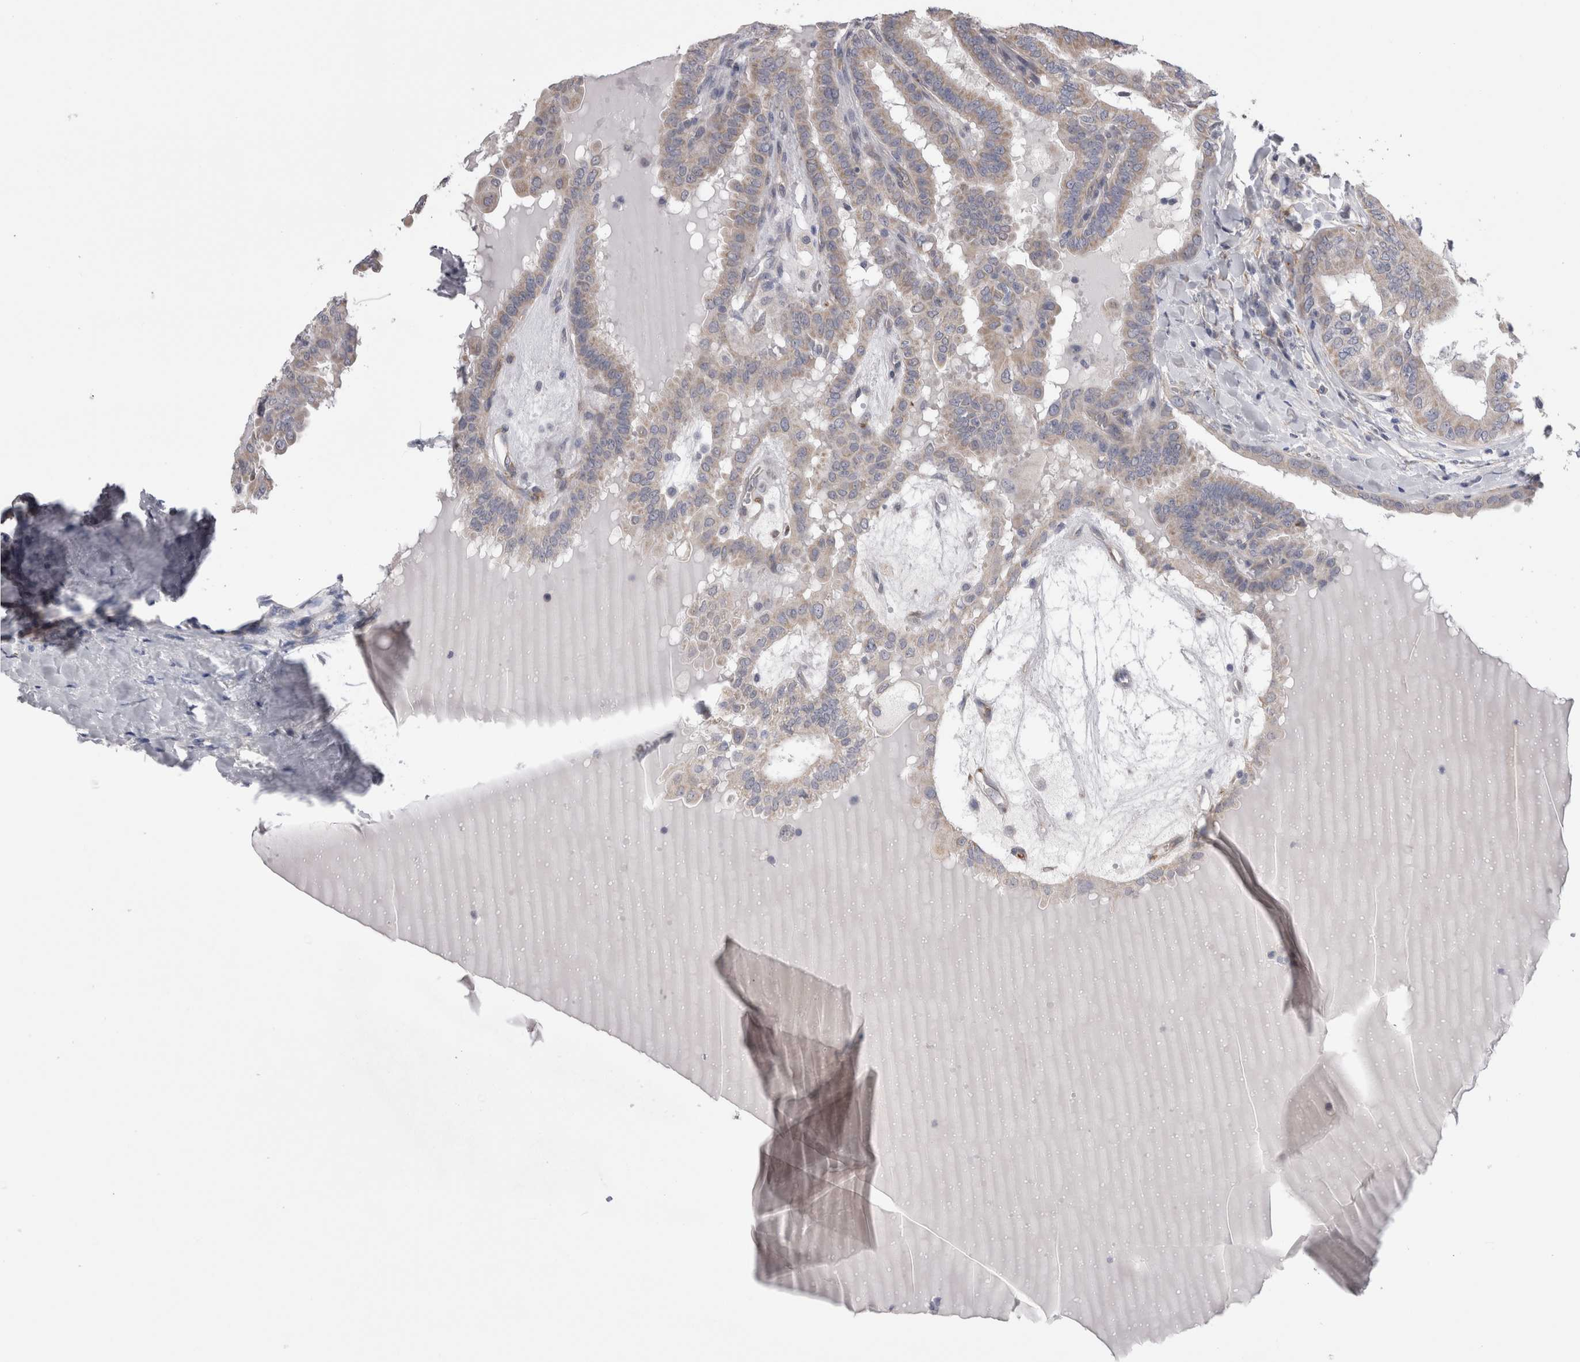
{"staining": {"intensity": "weak", "quantity": "<25%", "location": "cytoplasmic/membranous"}, "tissue": "thyroid cancer", "cell_type": "Tumor cells", "image_type": "cancer", "snomed": [{"axis": "morphology", "description": "Papillary adenocarcinoma, NOS"}, {"axis": "topography", "description": "Thyroid gland"}], "caption": "Immunohistochemistry (IHC) of human thyroid cancer displays no positivity in tumor cells.", "gene": "ARHGAP29", "patient": {"sex": "male", "age": 33}}